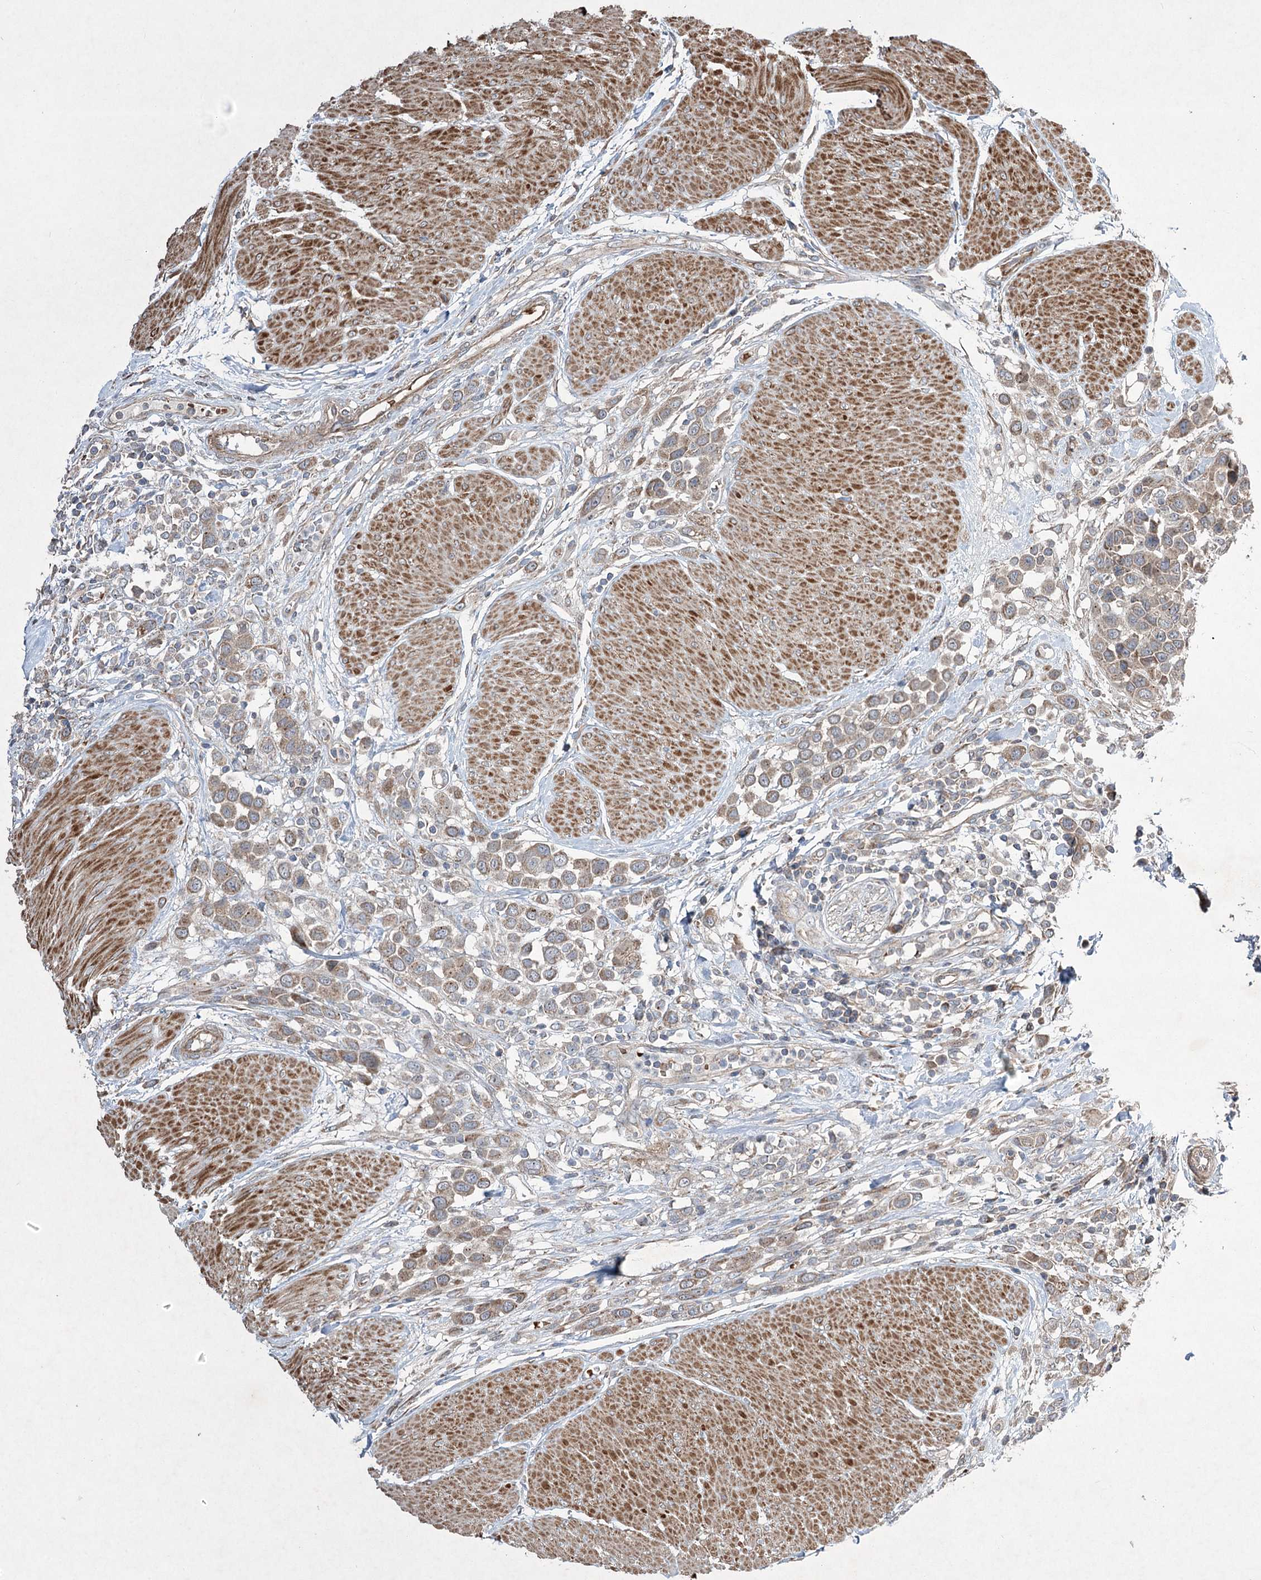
{"staining": {"intensity": "weak", "quantity": ">75%", "location": "cytoplasmic/membranous"}, "tissue": "urothelial cancer", "cell_type": "Tumor cells", "image_type": "cancer", "snomed": [{"axis": "morphology", "description": "Urothelial carcinoma, High grade"}, {"axis": "topography", "description": "Urinary bladder"}], "caption": "A brown stain shows weak cytoplasmic/membranous staining of a protein in human urothelial cancer tumor cells. (DAB IHC, brown staining for protein, blue staining for nuclei).", "gene": "SERINC5", "patient": {"sex": "male", "age": 50}}